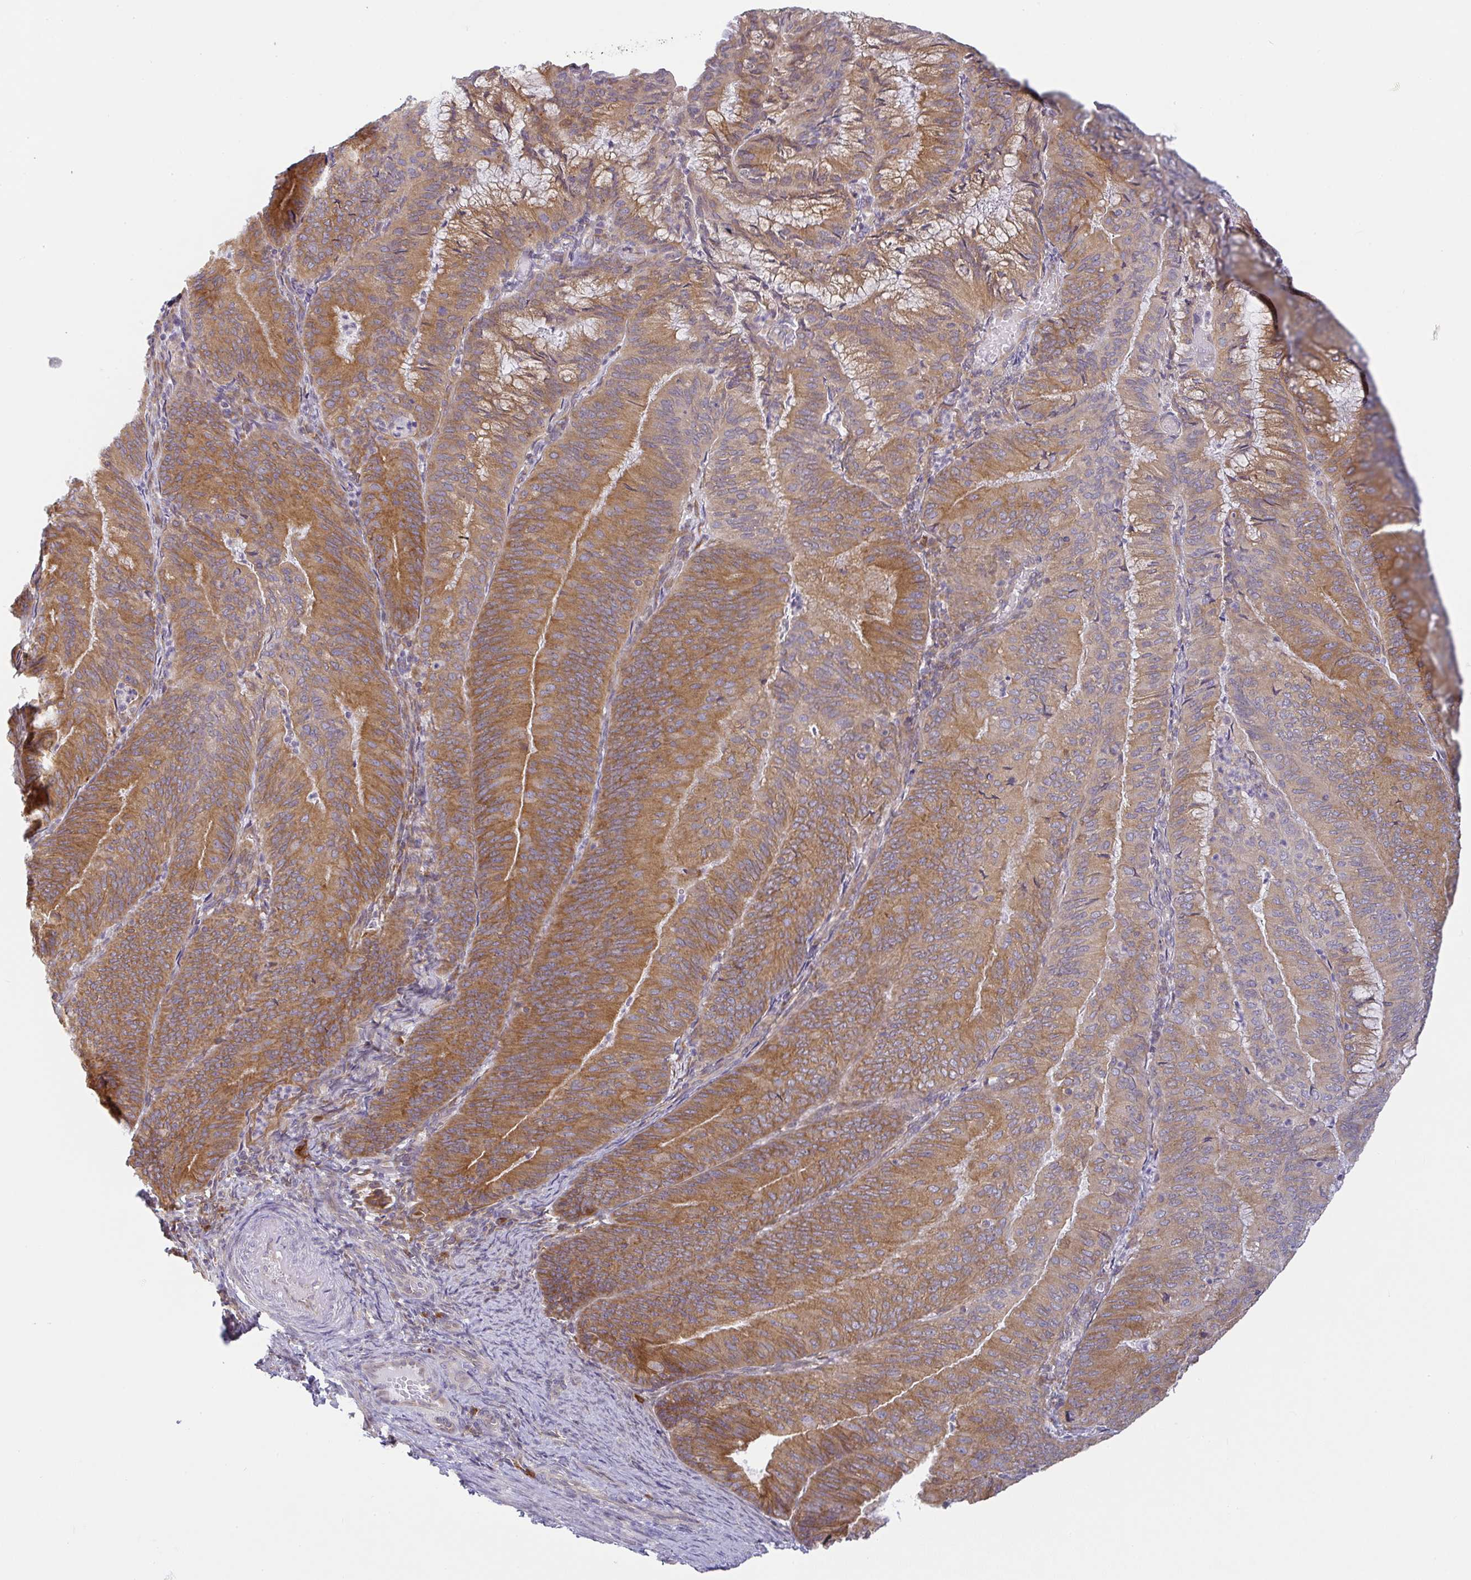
{"staining": {"intensity": "moderate", "quantity": ">75%", "location": "cytoplasmic/membranous"}, "tissue": "endometrial cancer", "cell_type": "Tumor cells", "image_type": "cancer", "snomed": [{"axis": "morphology", "description": "Adenocarcinoma, NOS"}, {"axis": "topography", "description": "Endometrium"}], "caption": "Endometrial cancer (adenocarcinoma) stained for a protein displays moderate cytoplasmic/membranous positivity in tumor cells.", "gene": "DERL2", "patient": {"sex": "female", "age": 57}}